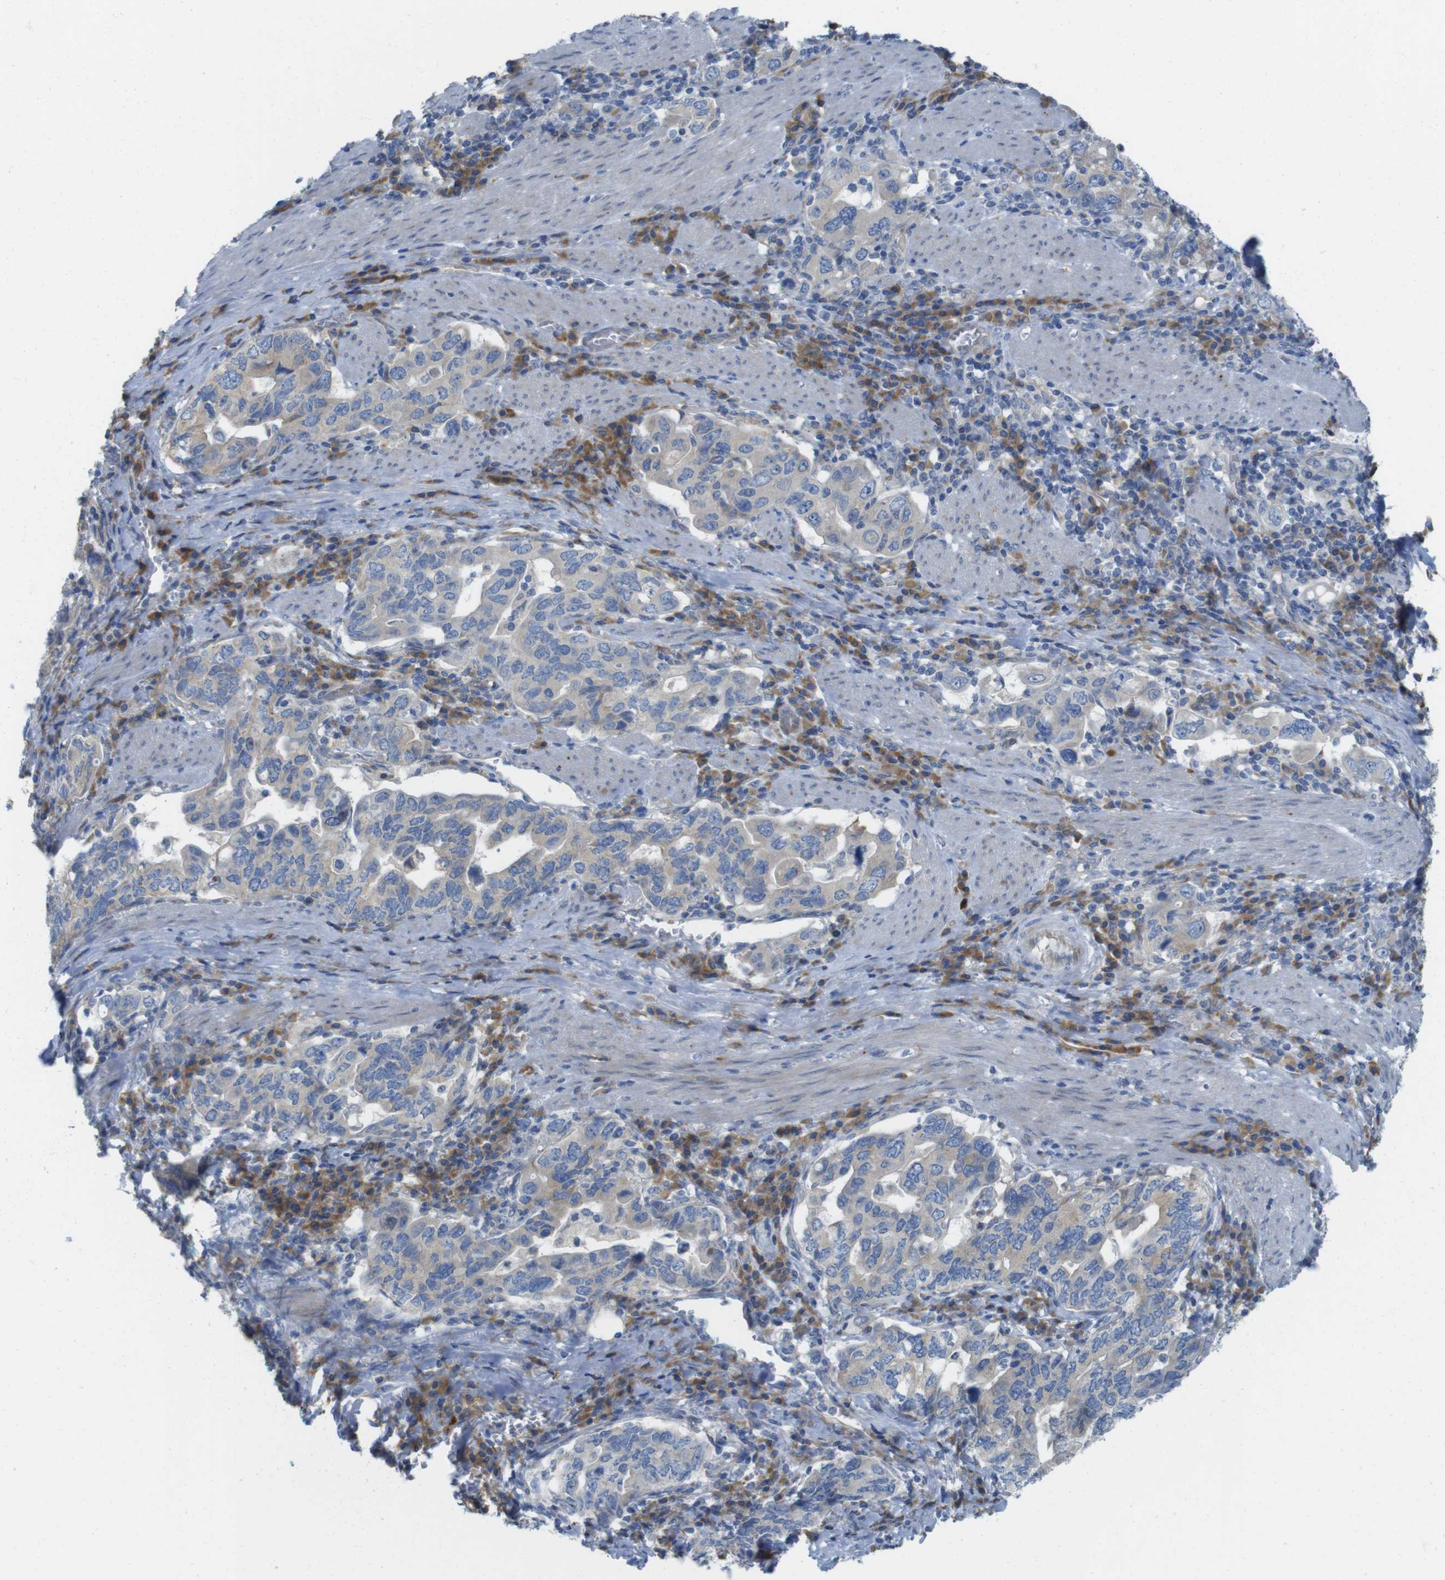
{"staining": {"intensity": "weak", "quantity": "25%-75%", "location": "cytoplasmic/membranous"}, "tissue": "stomach cancer", "cell_type": "Tumor cells", "image_type": "cancer", "snomed": [{"axis": "morphology", "description": "Adenocarcinoma, NOS"}, {"axis": "topography", "description": "Stomach, upper"}], "caption": "Protein staining of stomach cancer tissue shows weak cytoplasmic/membranous positivity in about 25%-75% of tumor cells. (brown staining indicates protein expression, while blue staining denotes nuclei).", "gene": "TMEM234", "patient": {"sex": "male", "age": 62}}